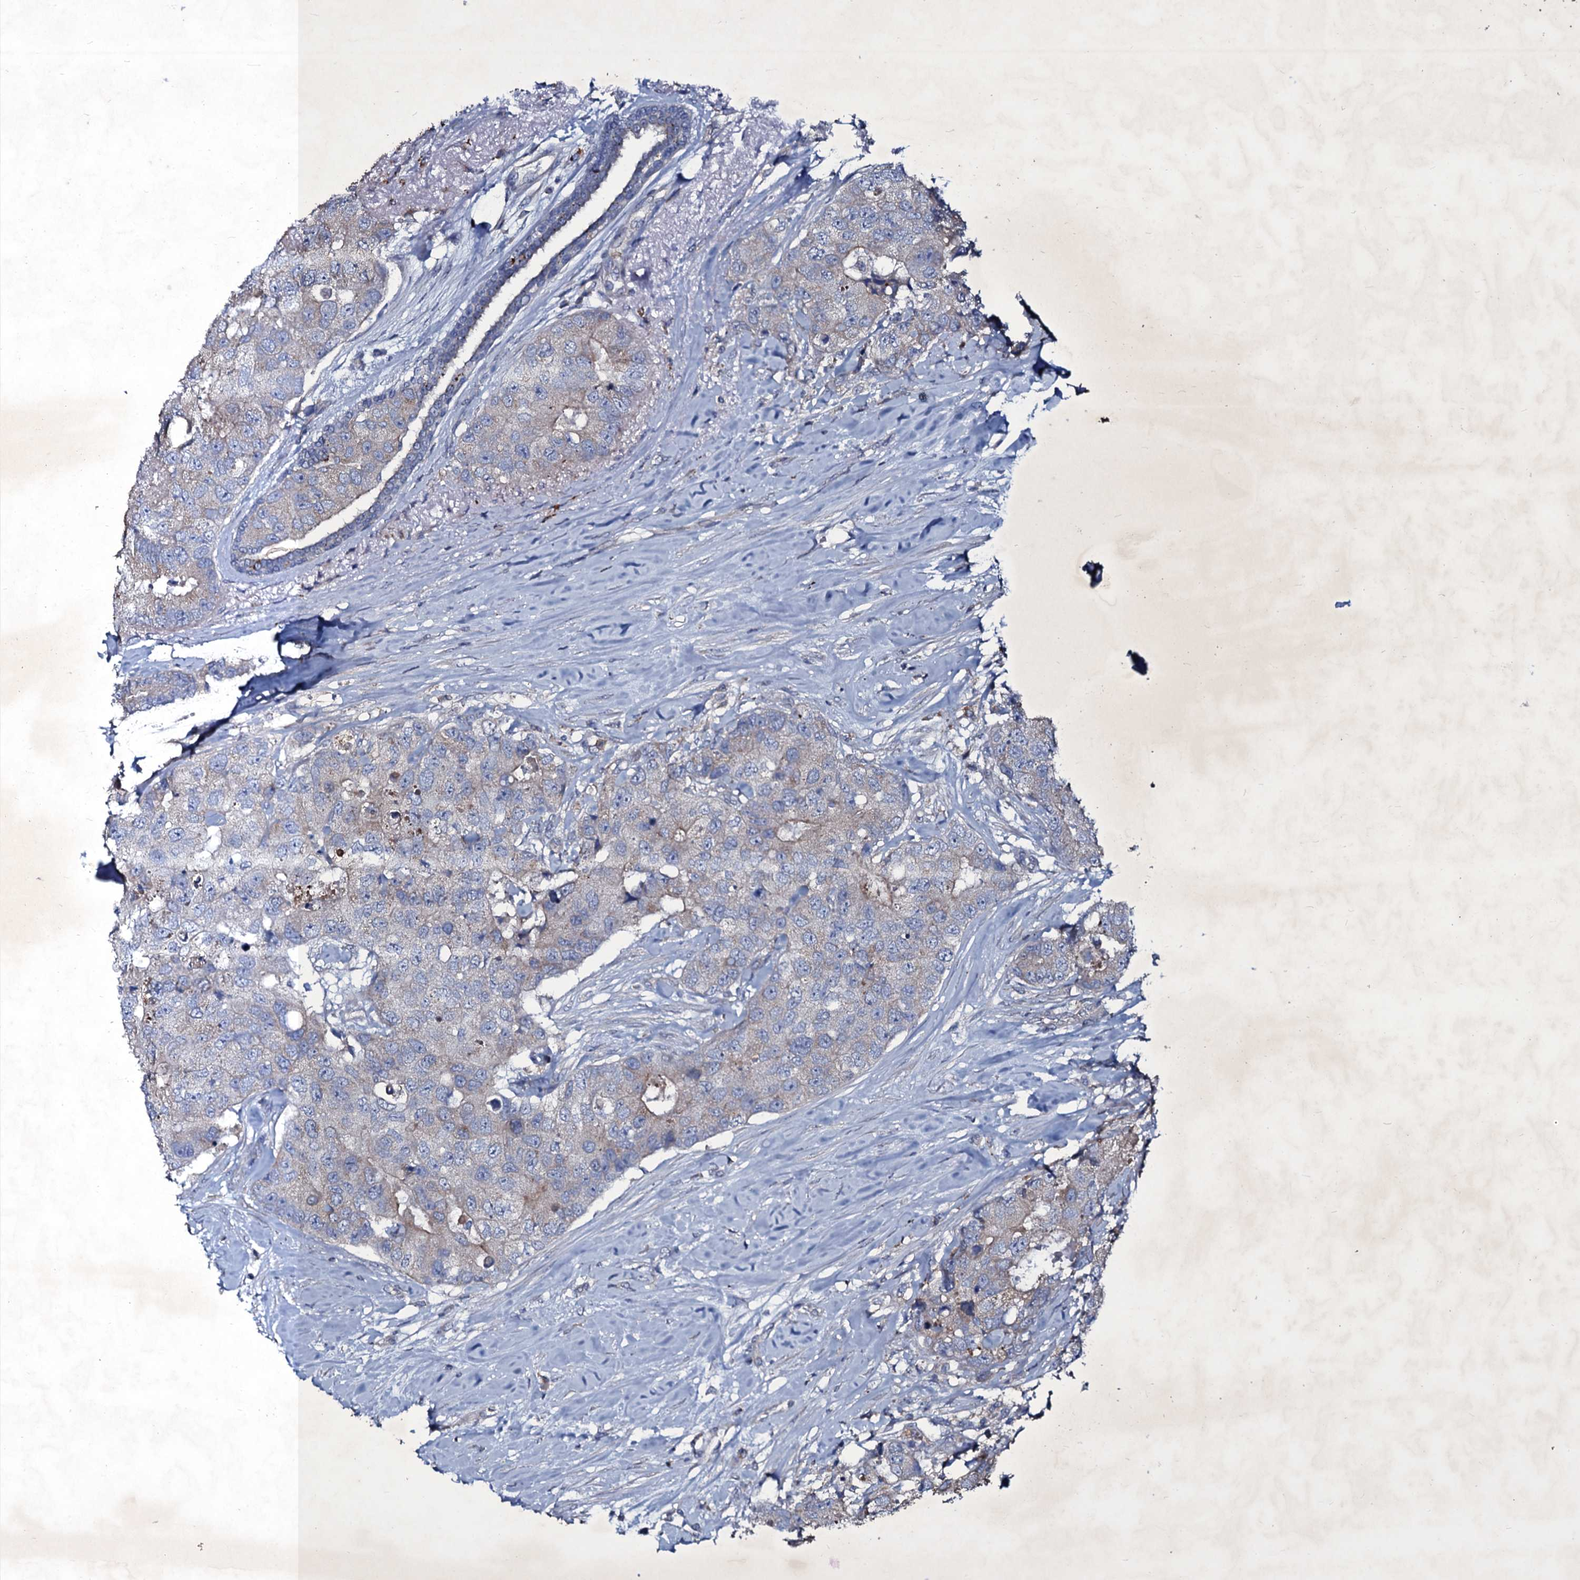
{"staining": {"intensity": "negative", "quantity": "none", "location": "none"}, "tissue": "breast cancer", "cell_type": "Tumor cells", "image_type": "cancer", "snomed": [{"axis": "morphology", "description": "Duct carcinoma"}, {"axis": "topography", "description": "Breast"}], "caption": "Immunohistochemistry micrograph of neoplastic tissue: breast cancer (infiltrating ductal carcinoma) stained with DAB reveals no significant protein positivity in tumor cells.", "gene": "SELENOT", "patient": {"sex": "female", "age": 62}}